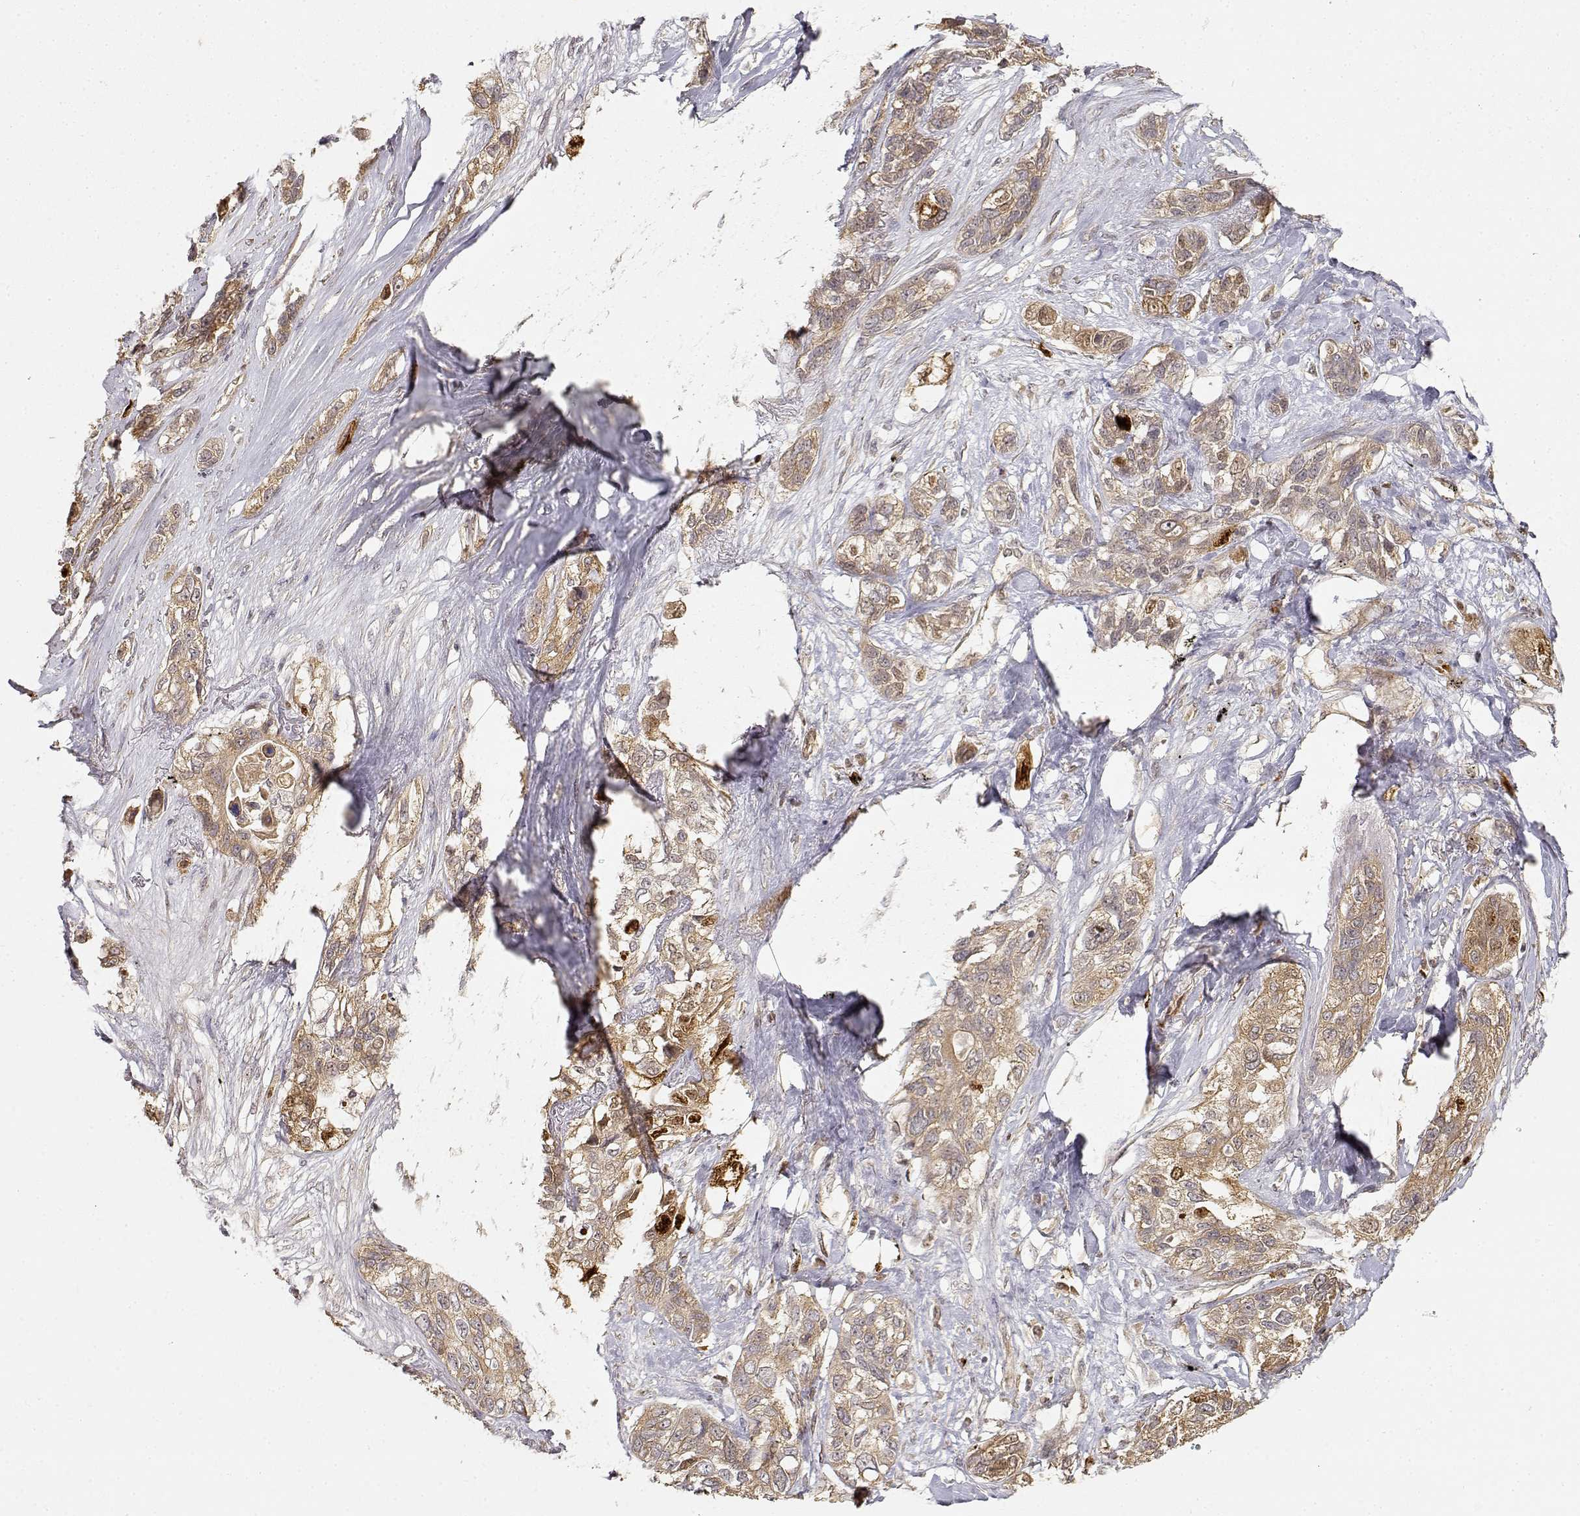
{"staining": {"intensity": "moderate", "quantity": ">75%", "location": "cytoplasmic/membranous"}, "tissue": "lung cancer", "cell_type": "Tumor cells", "image_type": "cancer", "snomed": [{"axis": "morphology", "description": "Squamous cell carcinoma, NOS"}, {"axis": "topography", "description": "Lung"}], "caption": "There is medium levels of moderate cytoplasmic/membranous staining in tumor cells of squamous cell carcinoma (lung), as demonstrated by immunohistochemical staining (brown color).", "gene": "CDK5RAP2", "patient": {"sex": "female", "age": 70}}